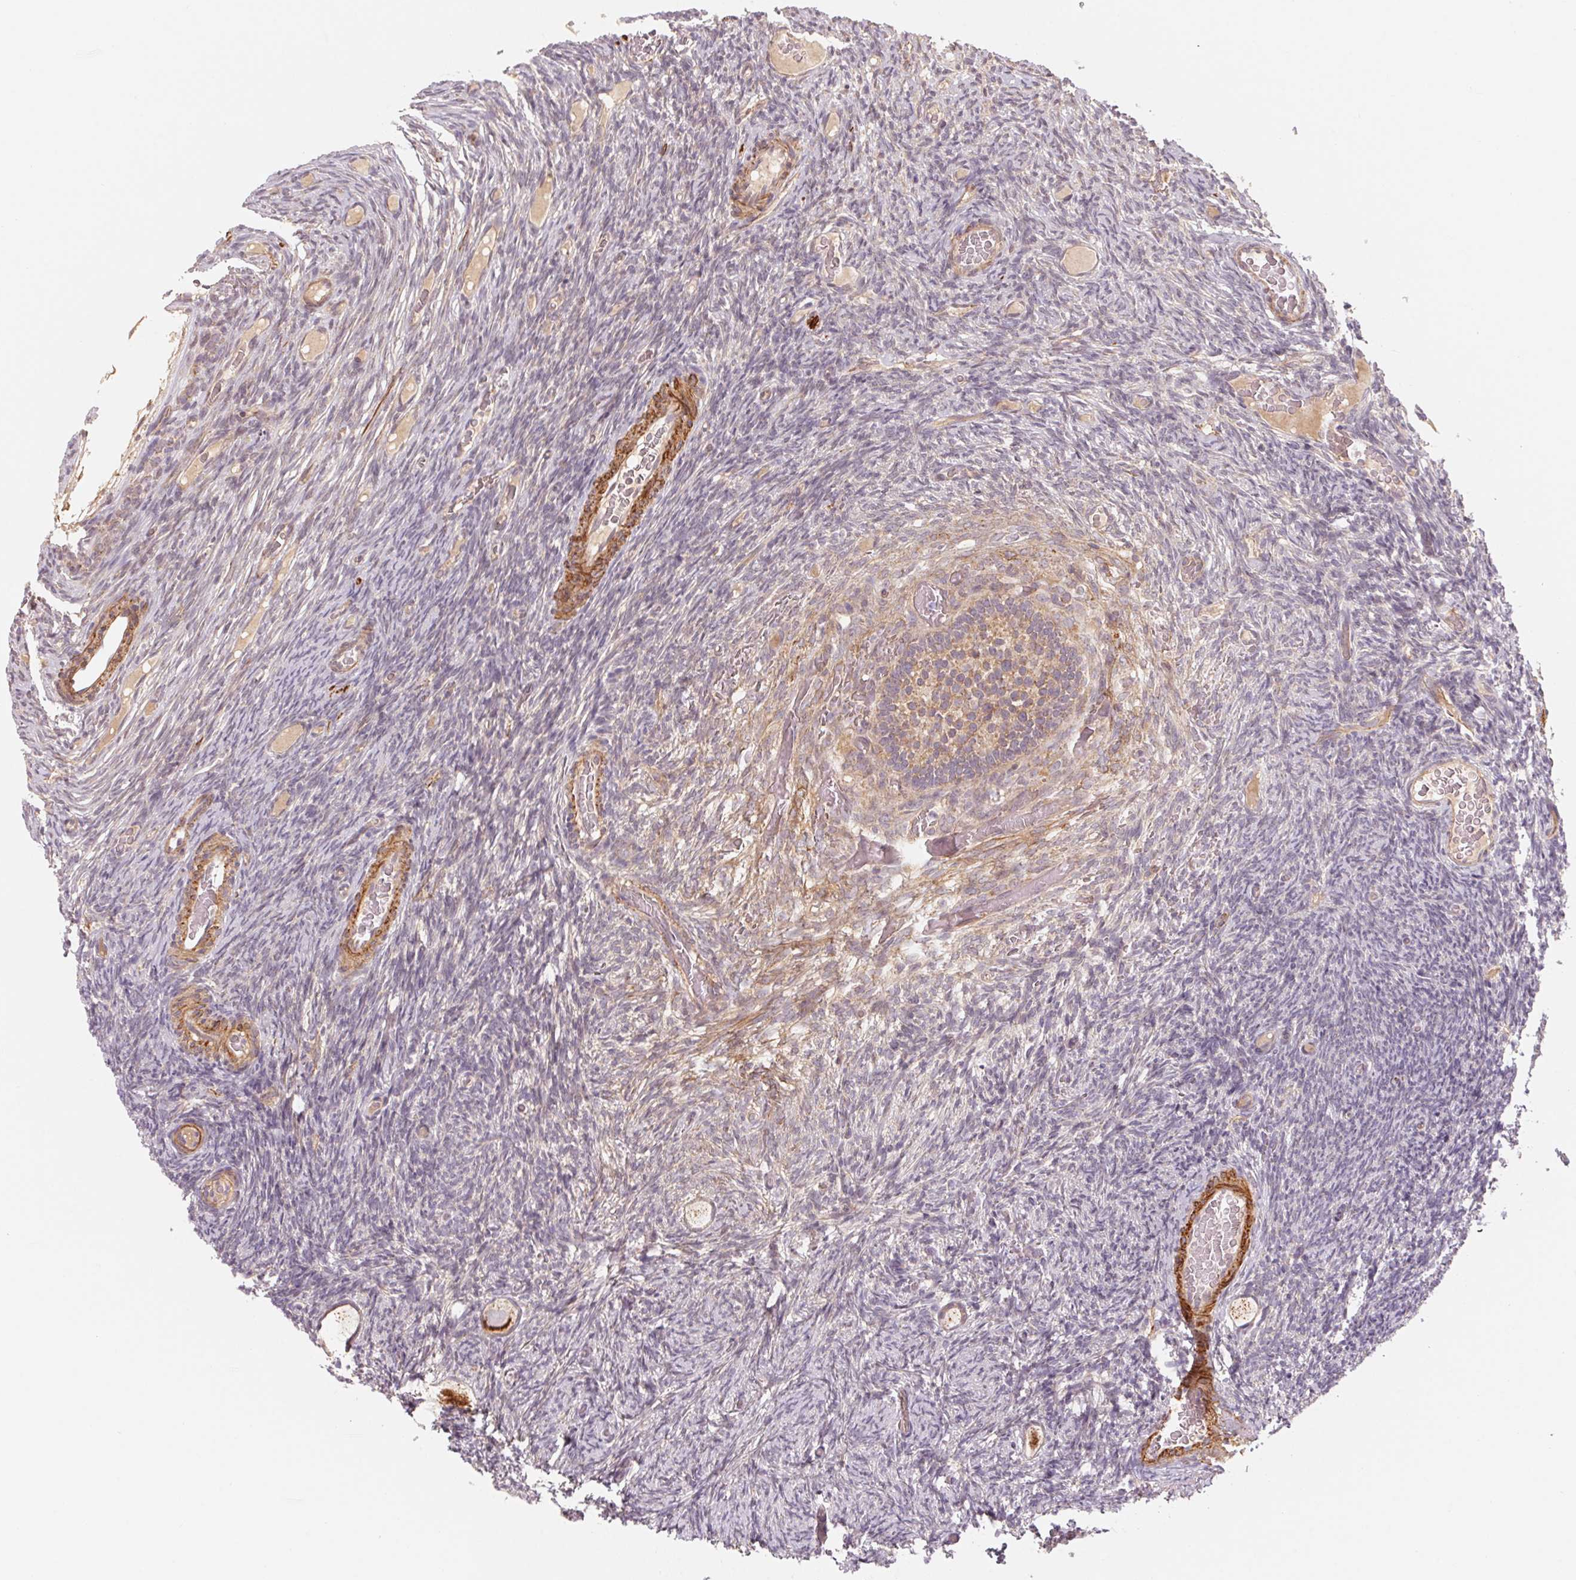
{"staining": {"intensity": "strong", "quantity": "25%-75%", "location": "cytoplasmic/membranous"}, "tissue": "ovary", "cell_type": "Follicle cells", "image_type": "normal", "snomed": [{"axis": "morphology", "description": "Normal tissue, NOS"}, {"axis": "topography", "description": "Ovary"}], "caption": "Follicle cells display high levels of strong cytoplasmic/membranous expression in about 25%-75% of cells in benign human ovary.", "gene": "CCDC112", "patient": {"sex": "female", "age": 34}}